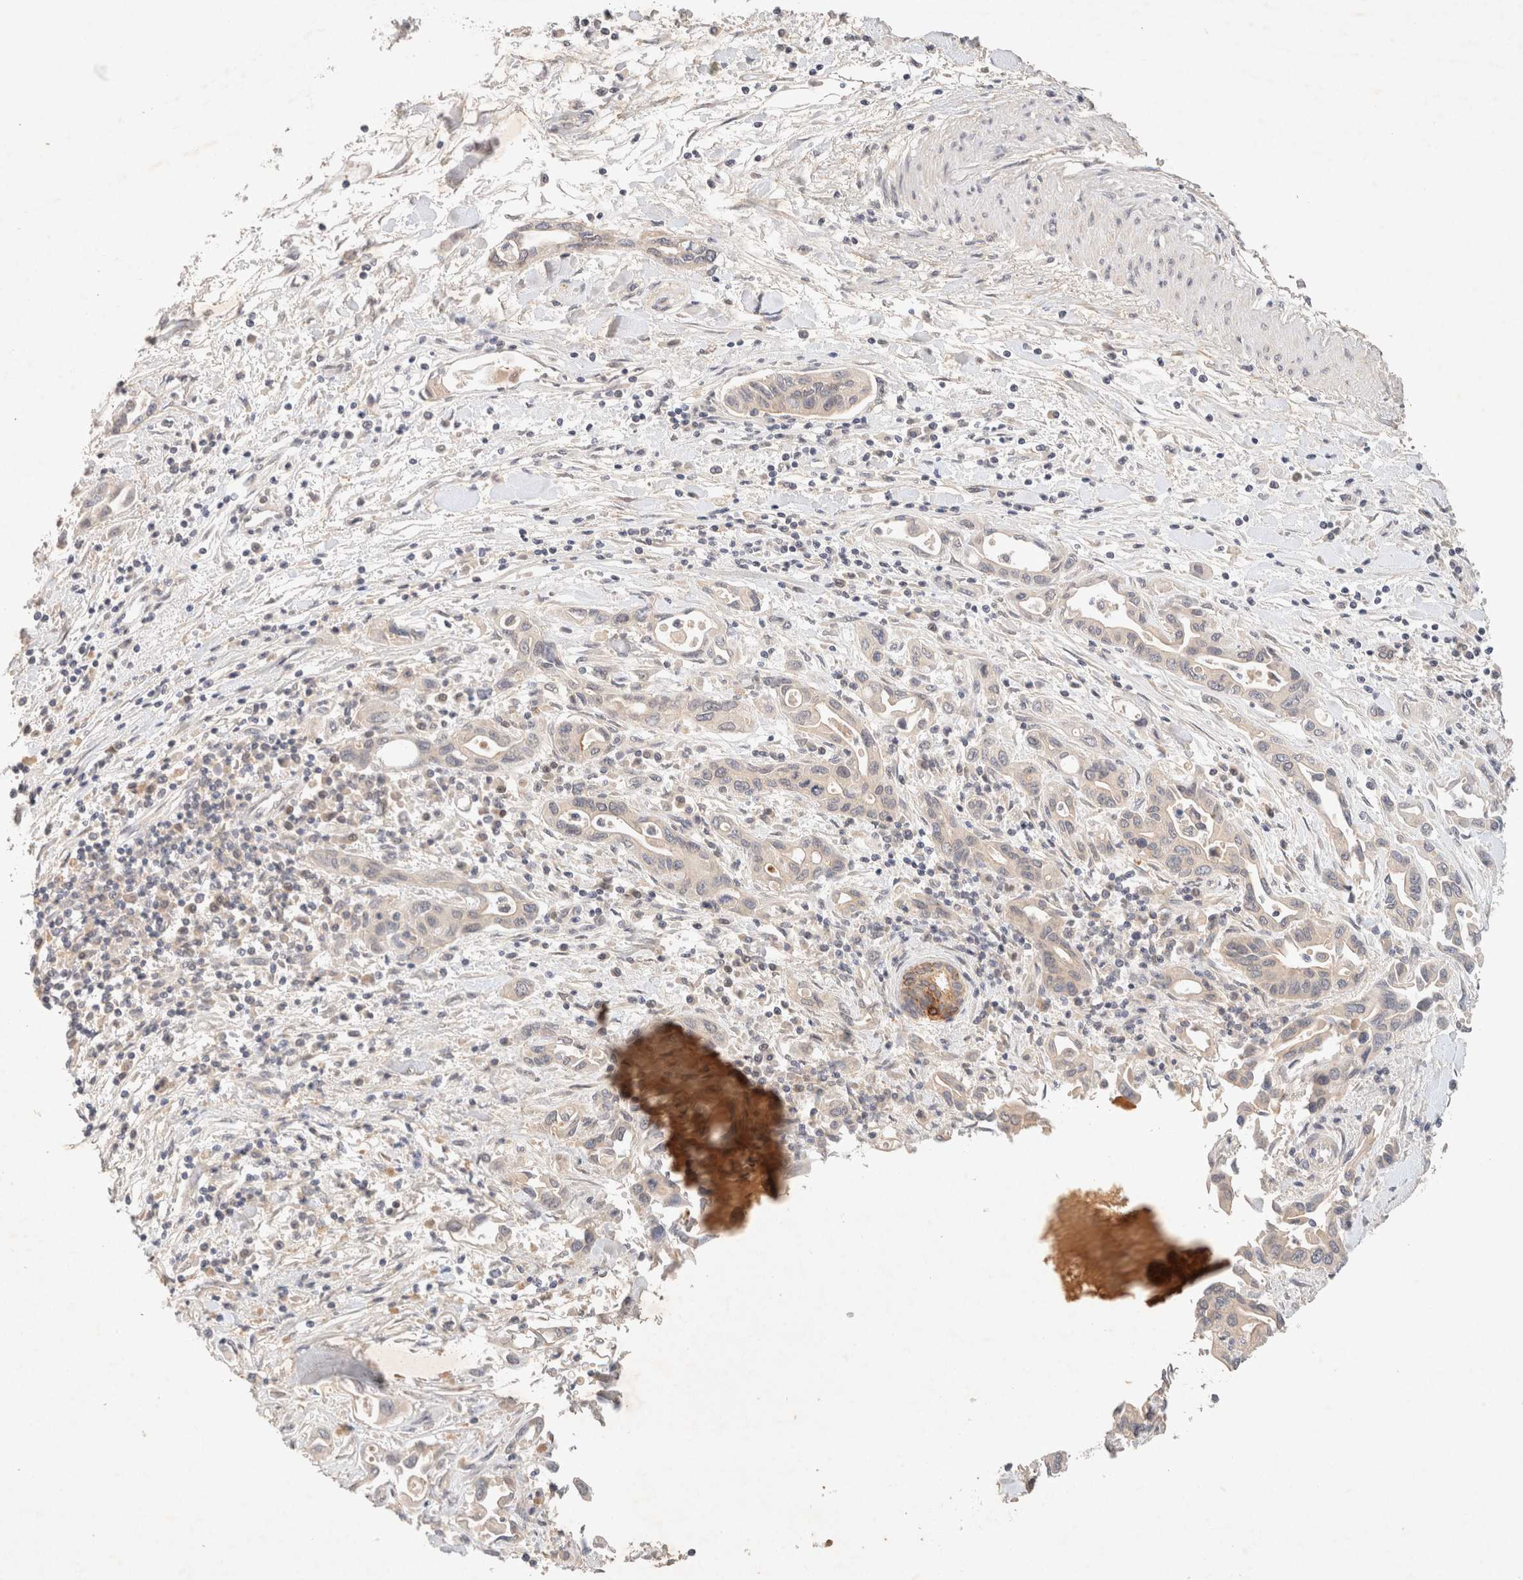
{"staining": {"intensity": "negative", "quantity": "none", "location": "none"}, "tissue": "pancreatic cancer", "cell_type": "Tumor cells", "image_type": "cancer", "snomed": [{"axis": "morphology", "description": "Adenocarcinoma, NOS"}, {"axis": "topography", "description": "Pancreas"}], "caption": "Immunohistochemical staining of human adenocarcinoma (pancreatic) demonstrates no significant positivity in tumor cells.", "gene": "SARM1", "patient": {"sex": "female", "age": 57}}